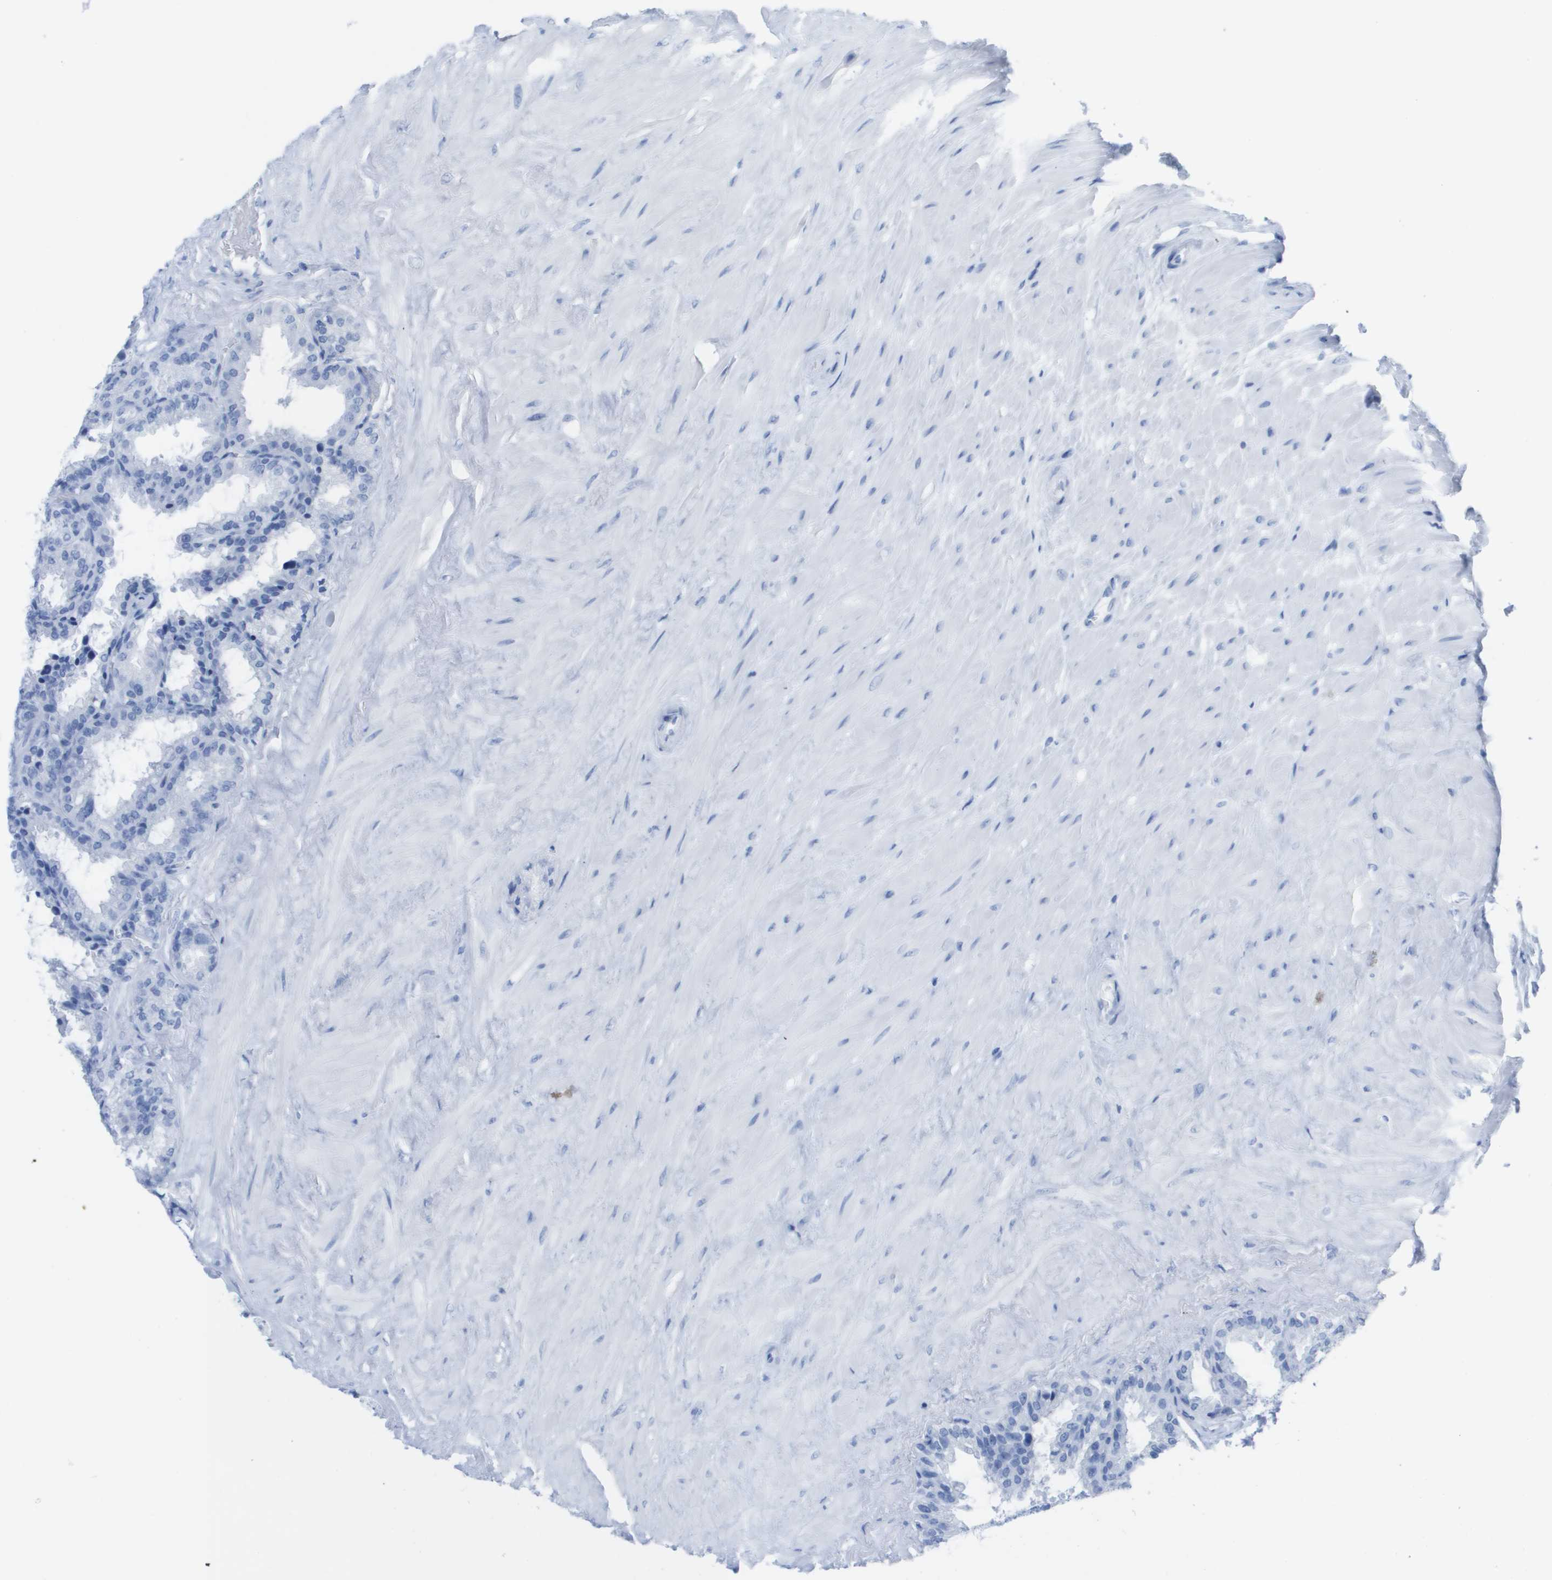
{"staining": {"intensity": "negative", "quantity": "none", "location": "none"}, "tissue": "seminal vesicle", "cell_type": "Glandular cells", "image_type": "normal", "snomed": [{"axis": "morphology", "description": "Normal tissue, NOS"}, {"axis": "topography", "description": "Seminal veicle"}], "caption": "DAB (3,3'-diaminobenzidine) immunohistochemical staining of benign seminal vesicle demonstrates no significant positivity in glandular cells. Brightfield microscopy of IHC stained with DAB (3,3'-diaminobenzidine) (brown) and hematoxylin (blue), captured at high magnification.", "gene": "KCNA3", "patient": {"sex": "male", "age": 46}}